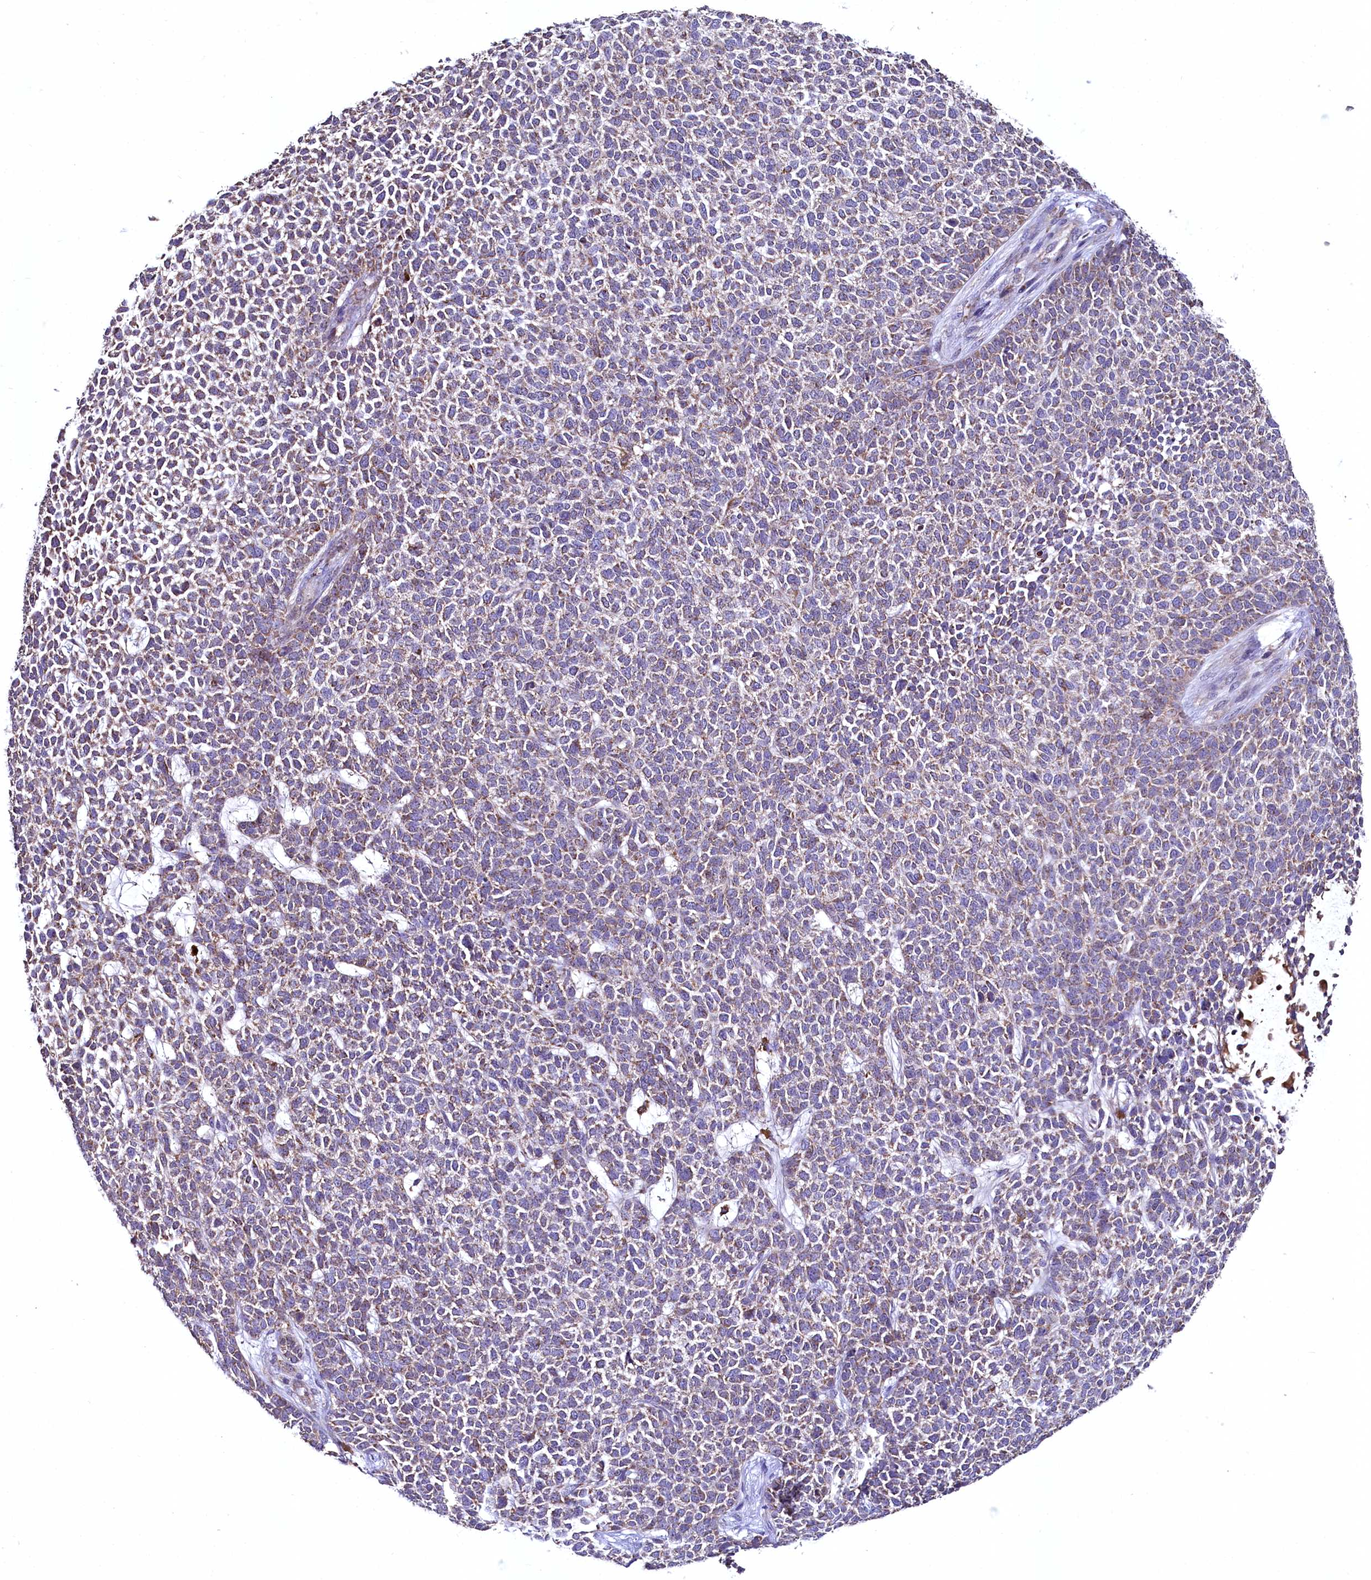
{"staining": {"intensity": "moderate", "quantity": "25%-75%", "location": "cytoplasmic/membranous"}, "tissue": "skin cancer", "cell_type": "Tumor cells", "image_type": "cancer", "snomed": [{"axis": "morphology", "description": "Basal cell carcinoma"}, {"axis": "topography", "description": "Skin"}], "caption": "Skin cancer (basal cell carcinoma) stained with a protein marker exhibits moderate staining in tumor cells.", "gene": "METTL4", "patient": {"sex": "female", "age": 84}}